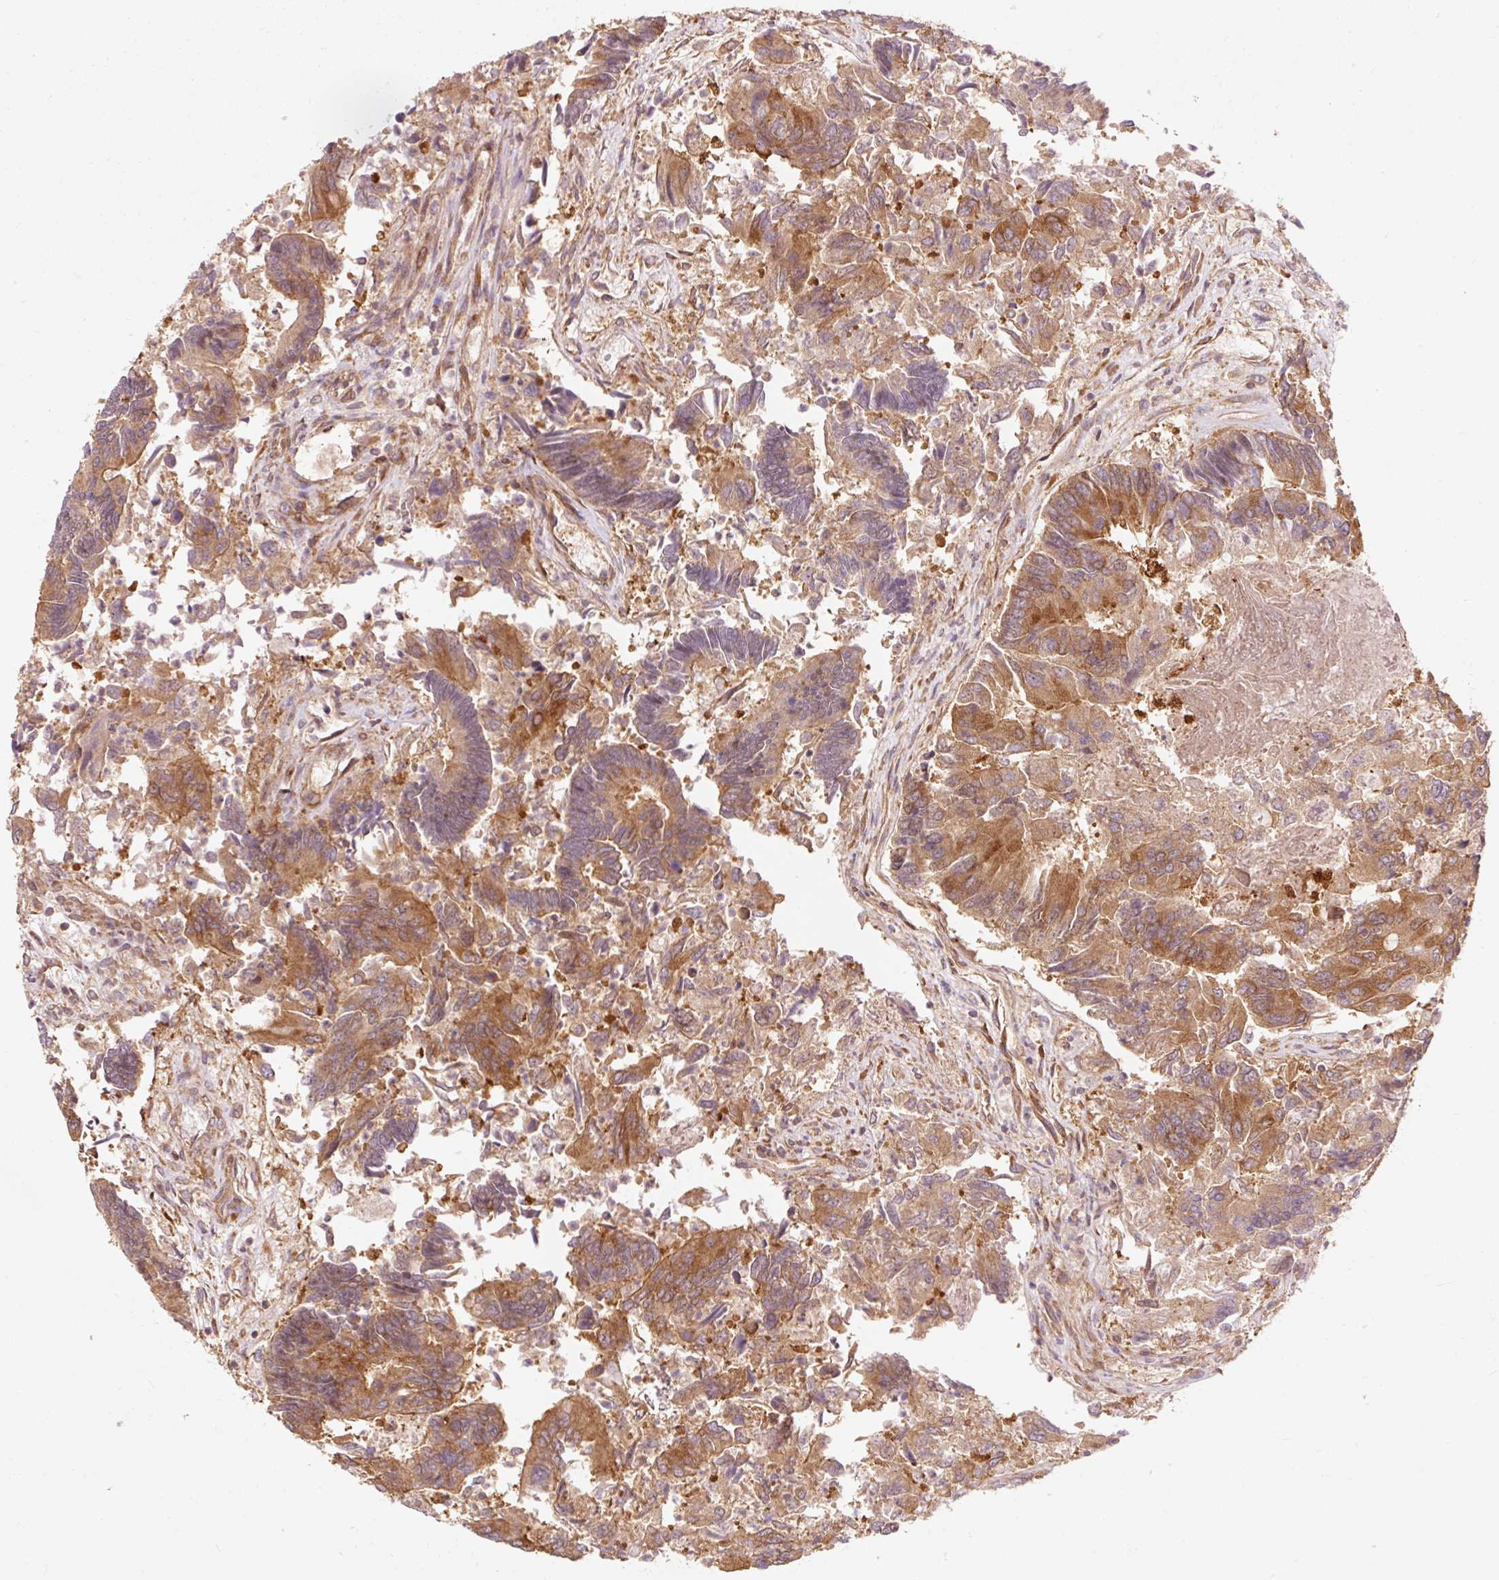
{"staining": {"intensity": "moderate", "quantity": ">75%", "location": "cytoplasmic/membranous"}, "tissue": "colorectal cancer", "cell_type": "Tumor cells", "image_type": "cancer", "snomed": [{"axis": "morphology", "description": "Adenocarcinoma, NOS"}, {"axis": "topography", "description": "Colon"}], "caption": "Immunohistochemical staining of human colorectal cancer reveals moderate cytoplasmic/membranous protein staining in about >75% of tumor cells.", "gene": "PDAP1", "patient": {"sex": "female", "age": 67}}